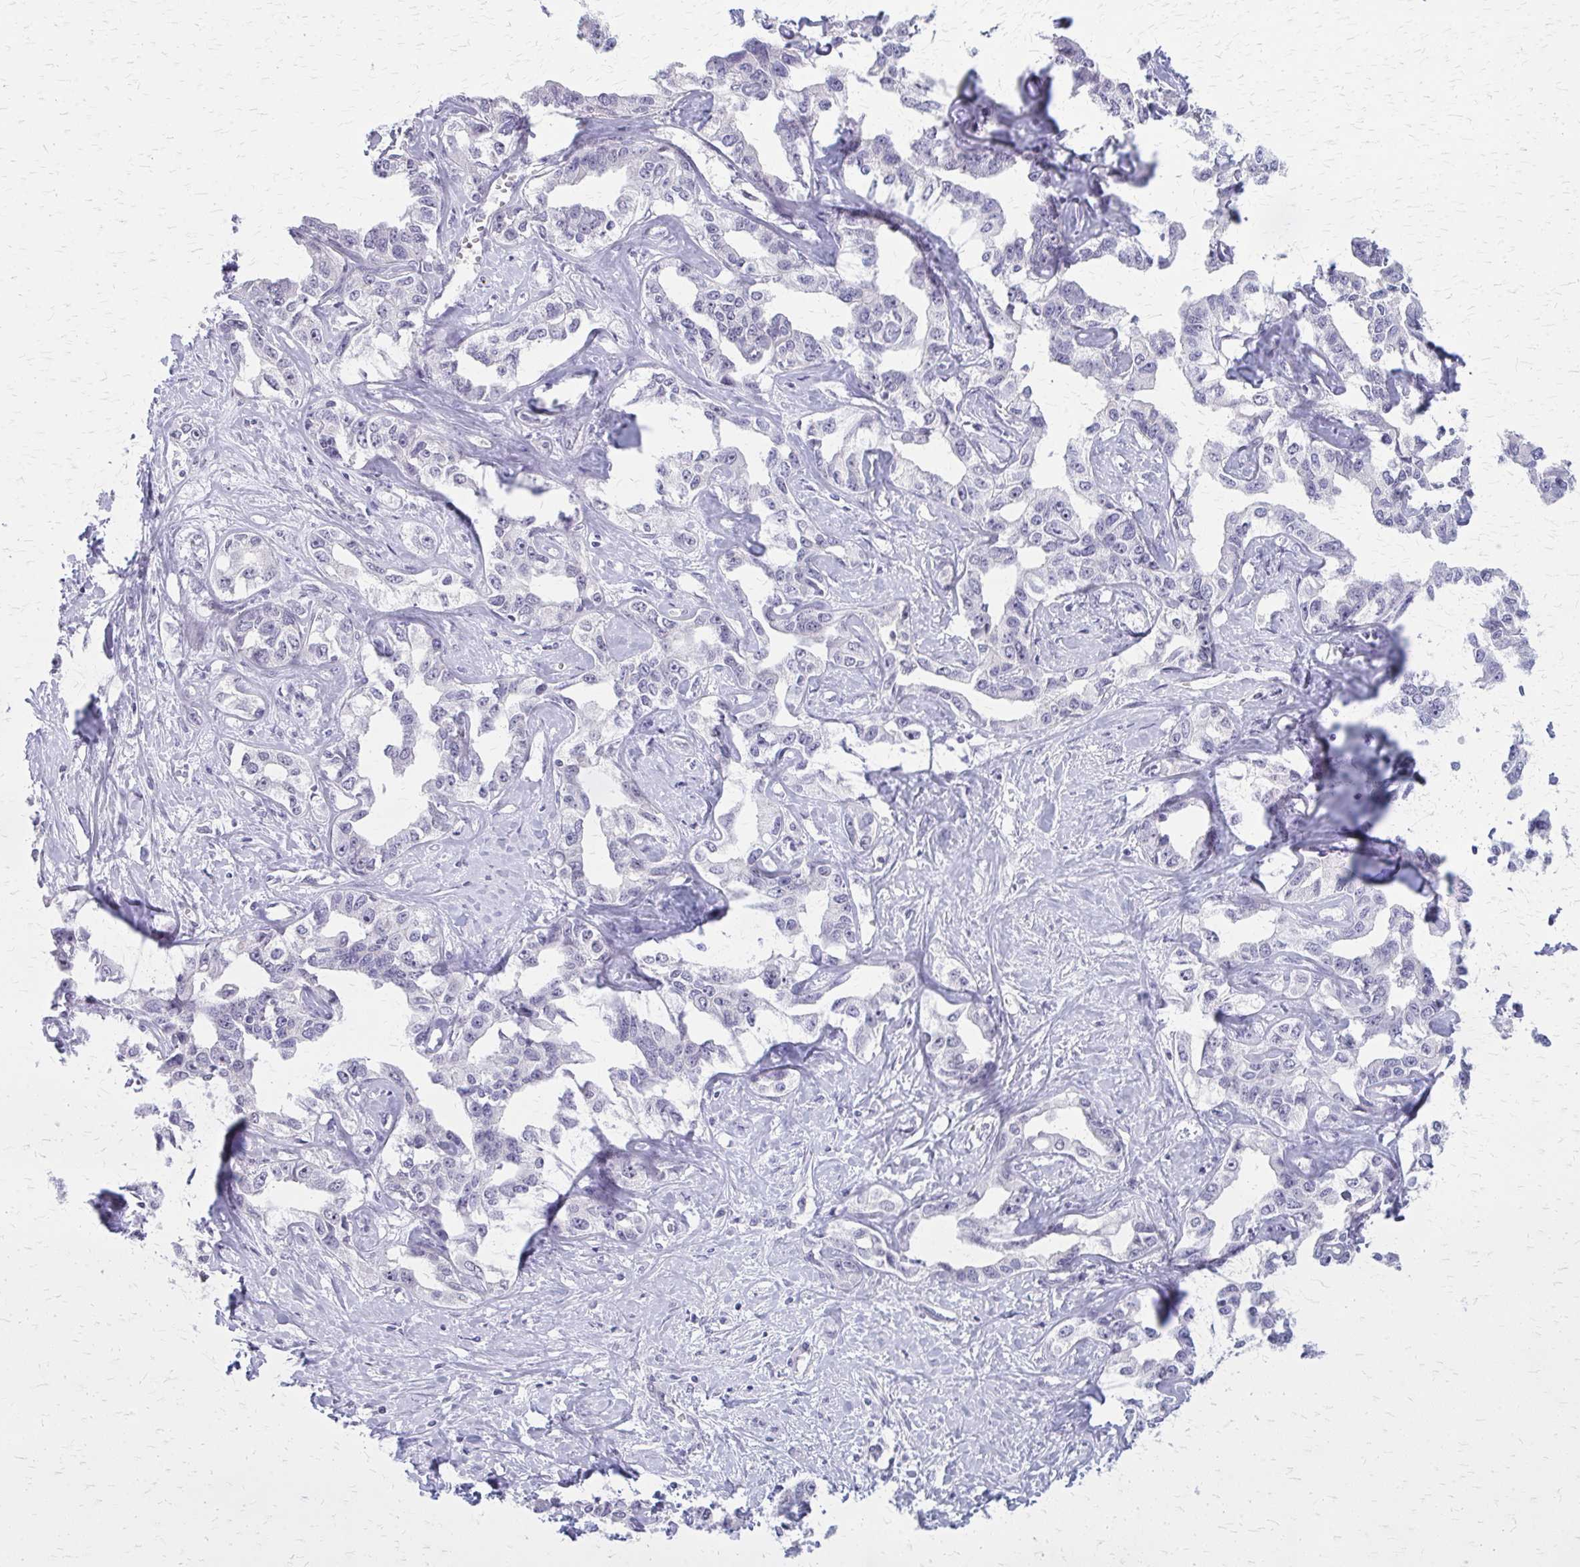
{"staining": {"intensity": "negative", "quantity": "none", "location": "none"}, "tissue": "liver cancer", "cell_type": "Tumor cells", "image_type": "cancer", "snomed": [{"axis": "morphology", "description": "Cholangiocarcinoma"}, {"axis": "topography", "description": "Liver"}], "caption": "An immunohistochemistry photomicrograph of cholangiocarcinoma (liver) is shown. There is no staining in tumor cells of cholangiocarcinoma (liver).", "gene": "PLCB1", "patient": {"sex": "male", "age": 59}}